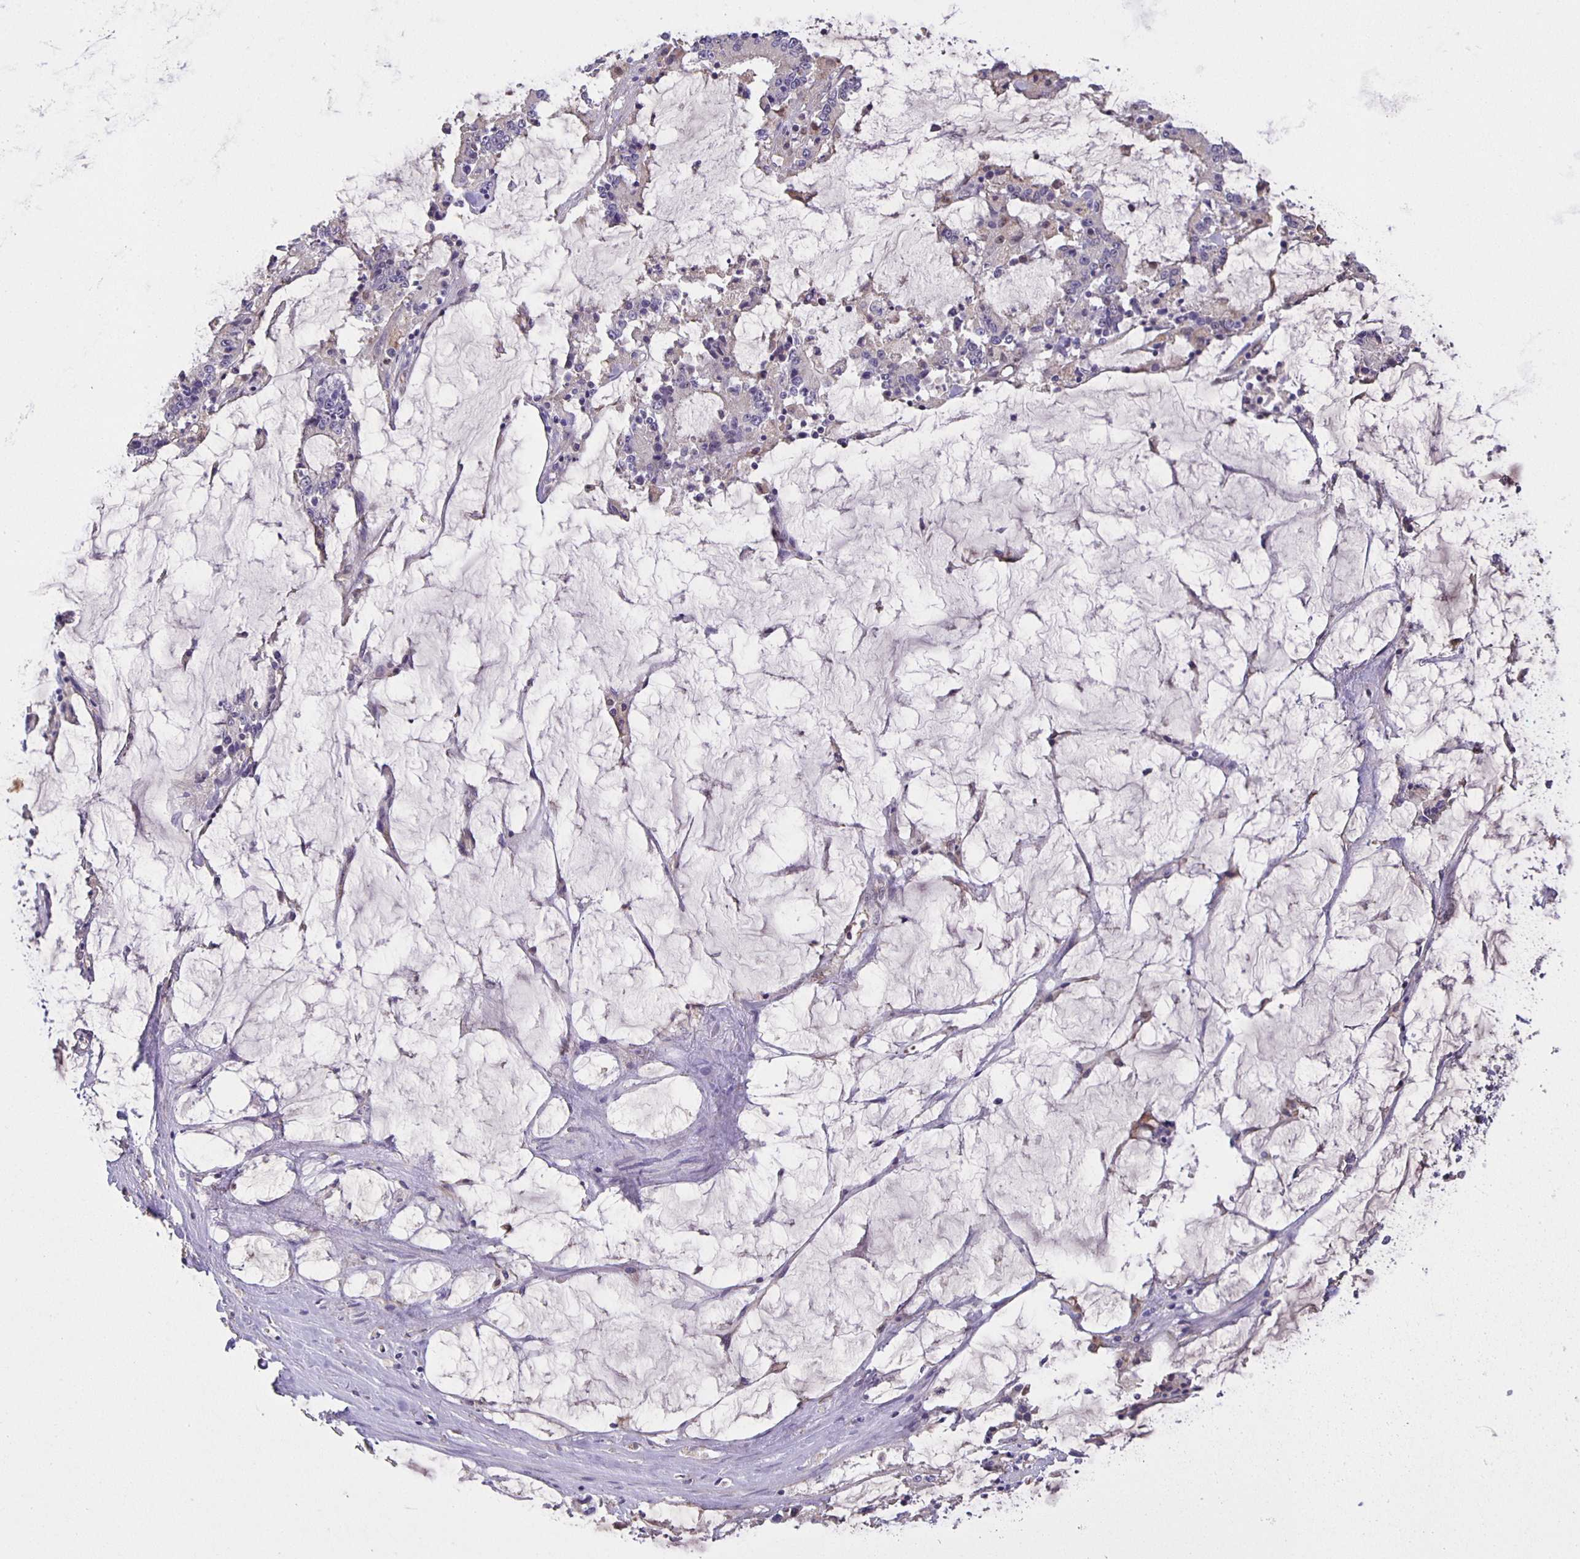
{"staining": {"intensity": "negative", "quantity": "none", "location": "none"}, "tissue": "stomach cancer", "cell_type": "Tumor cells", "image_type": "cancer", "snomed": [{"axis": "morphology", "description": "Adenocarcinoma, NOS"}, {"axis": "topography", "description": "Stomach, upper"}], "caption": "Stomach cancer stained for a protein using immunohistochemistry (IHC) exhibits no expression tumor cells.", "gene": "JMJD4", "patient": {"sex": "male", "age": 68}}